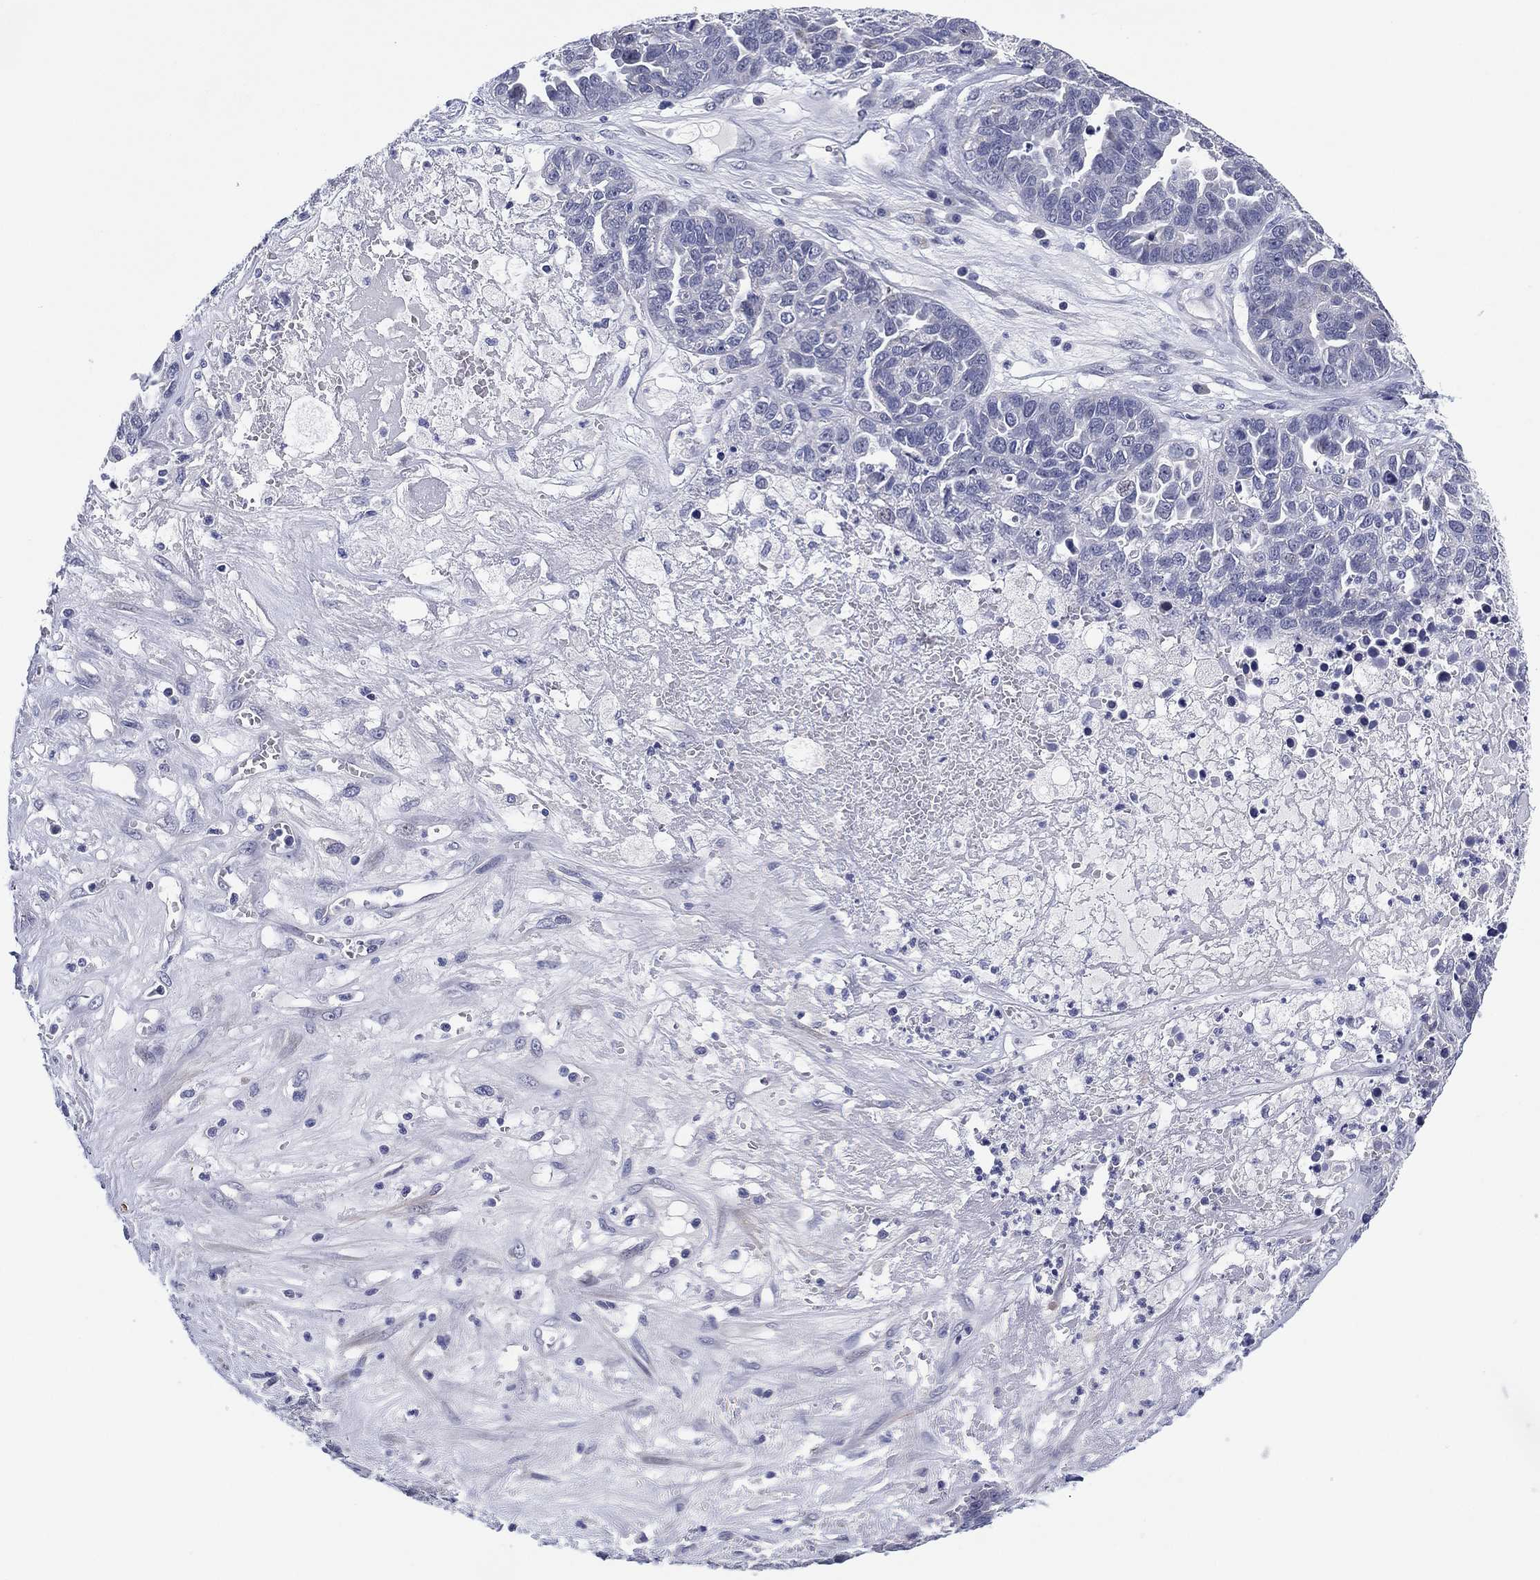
{"staining": {"intensity": "negative", "quantity": "none", "location": "none"}, "tissue": "ovarian cancer", "cell_type": "Tumor cells", "image_type": "cancer", "snomed": [{"axis": "morphology", "description": "Cystadenocarcinoma, serous, NOS"}, {"axis": "topography", "description": "Ovary"}], "caption": "Tumor cells show no significant protein staining in serous cystadenocarcinoma (ovarian).", "gene": "CLIP3", "patient": {"sex": "female", "age": 87}}